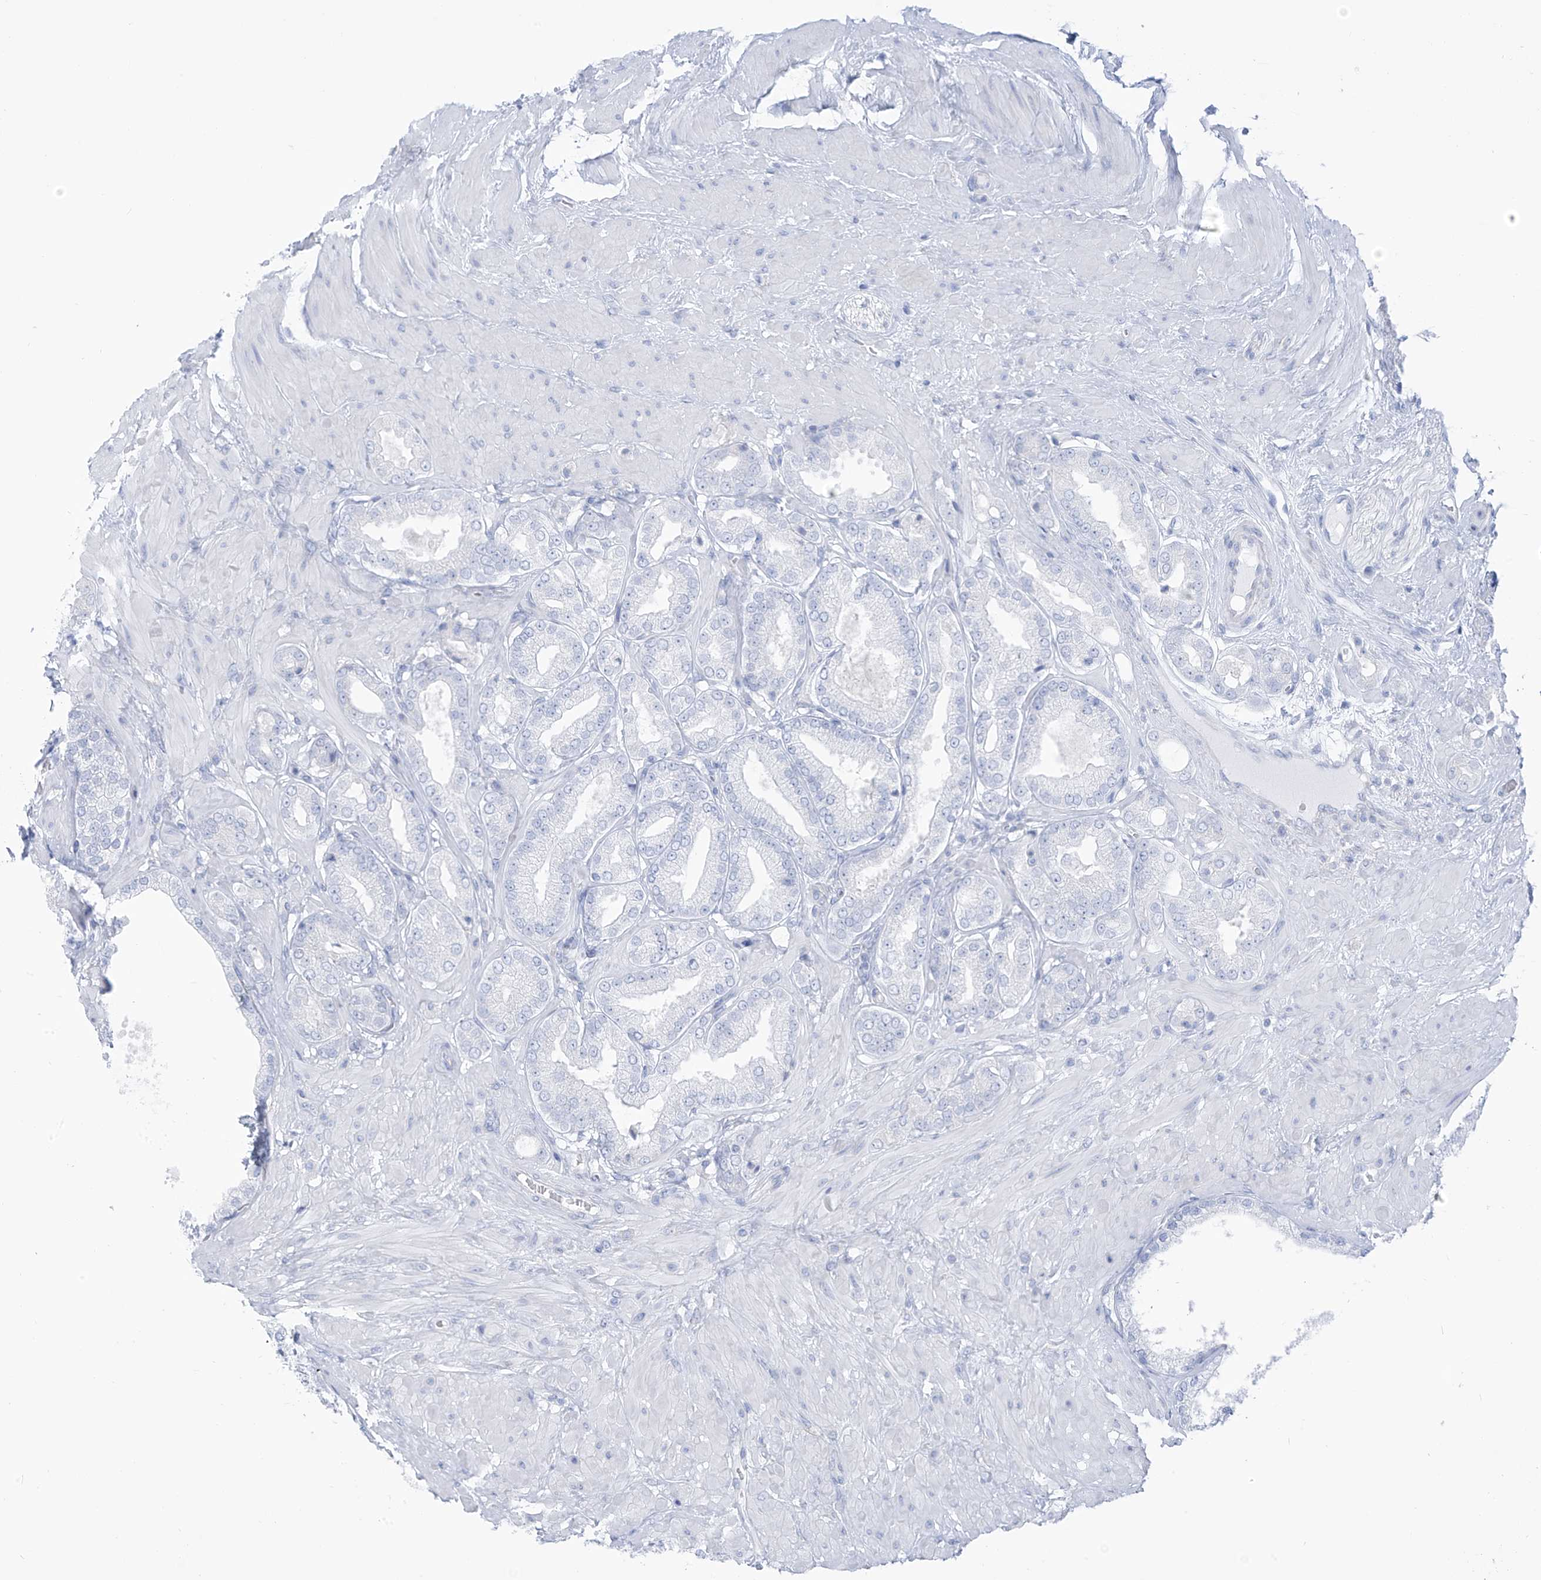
{"staining": {"intensity": "negative", "quantity": "none", "location": "none"}, "tissue": "prostate cancer", "cell_type": "Tumor cells", "image_type": "cancer", "snomed": [{"axis": "morphology", "description": "Adenocarcinoma, Low grade"}, {"axis": "topography", "description": "Prostate"}], "caption": "A photomicrograph of prostate low-grade adenocarcinoma stained for a protein shows no brown staining in tumor cells.", "gene": "RCN2", "patient": {"sex": "male", "age": 63}}